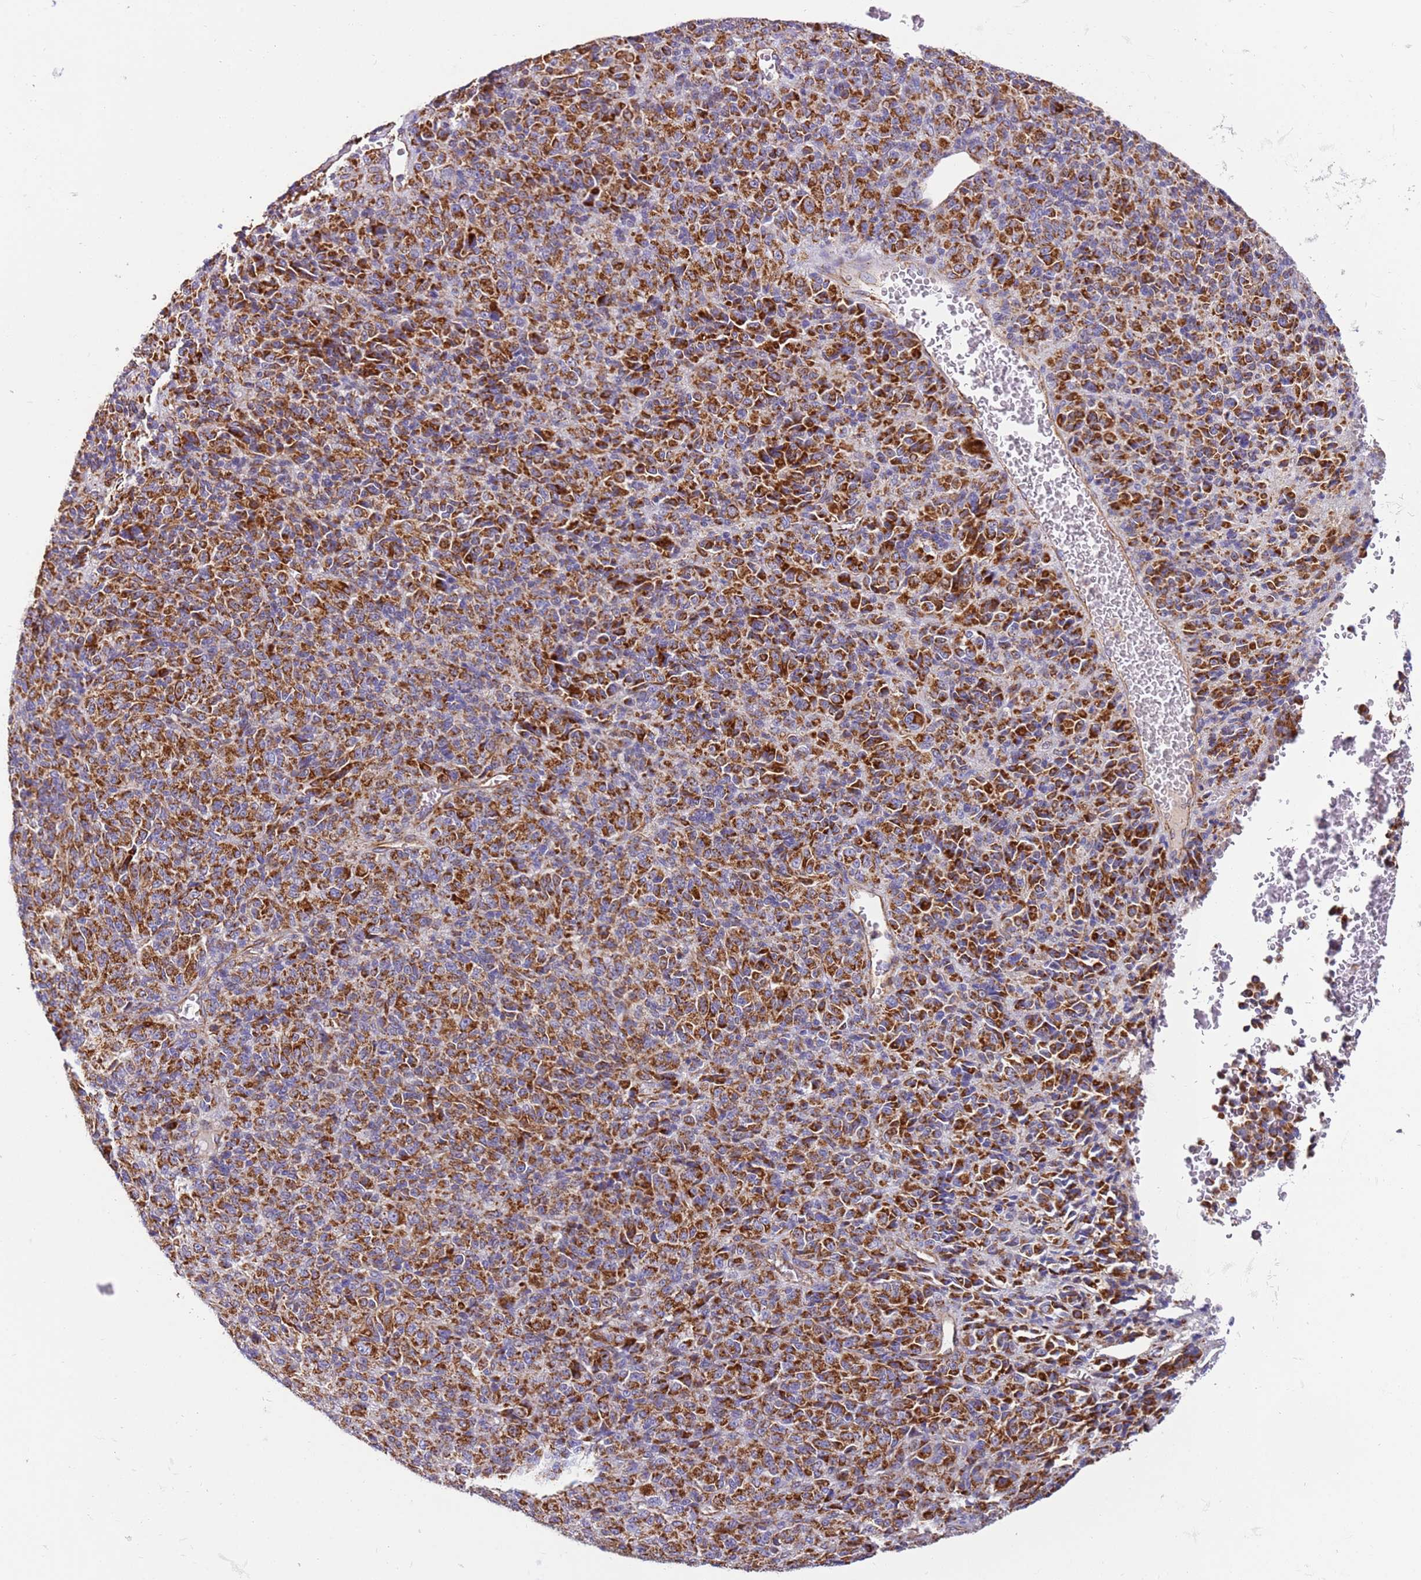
{"staining": {"intensity": "strong", "quantity": ">75%", "location": "cytoplasmic/membranous"}, "tissue": "melanoma", "cell_type": "Tumor cells", "image_type": "cancer", "snomed": [{"axis": "morphology", "description": "Malignant melanoma, Metastatic site"}, {"axis": "topography", "description": "Brain"}], "caption": "Protein analysis of malignant melanoma (metastatic site) tissue displays strong cytoplasmic/membranous staining in approximately >75% of tumor cells.", "gene": "MRPL20", "patient": {"sex": "female", "age": 56}}